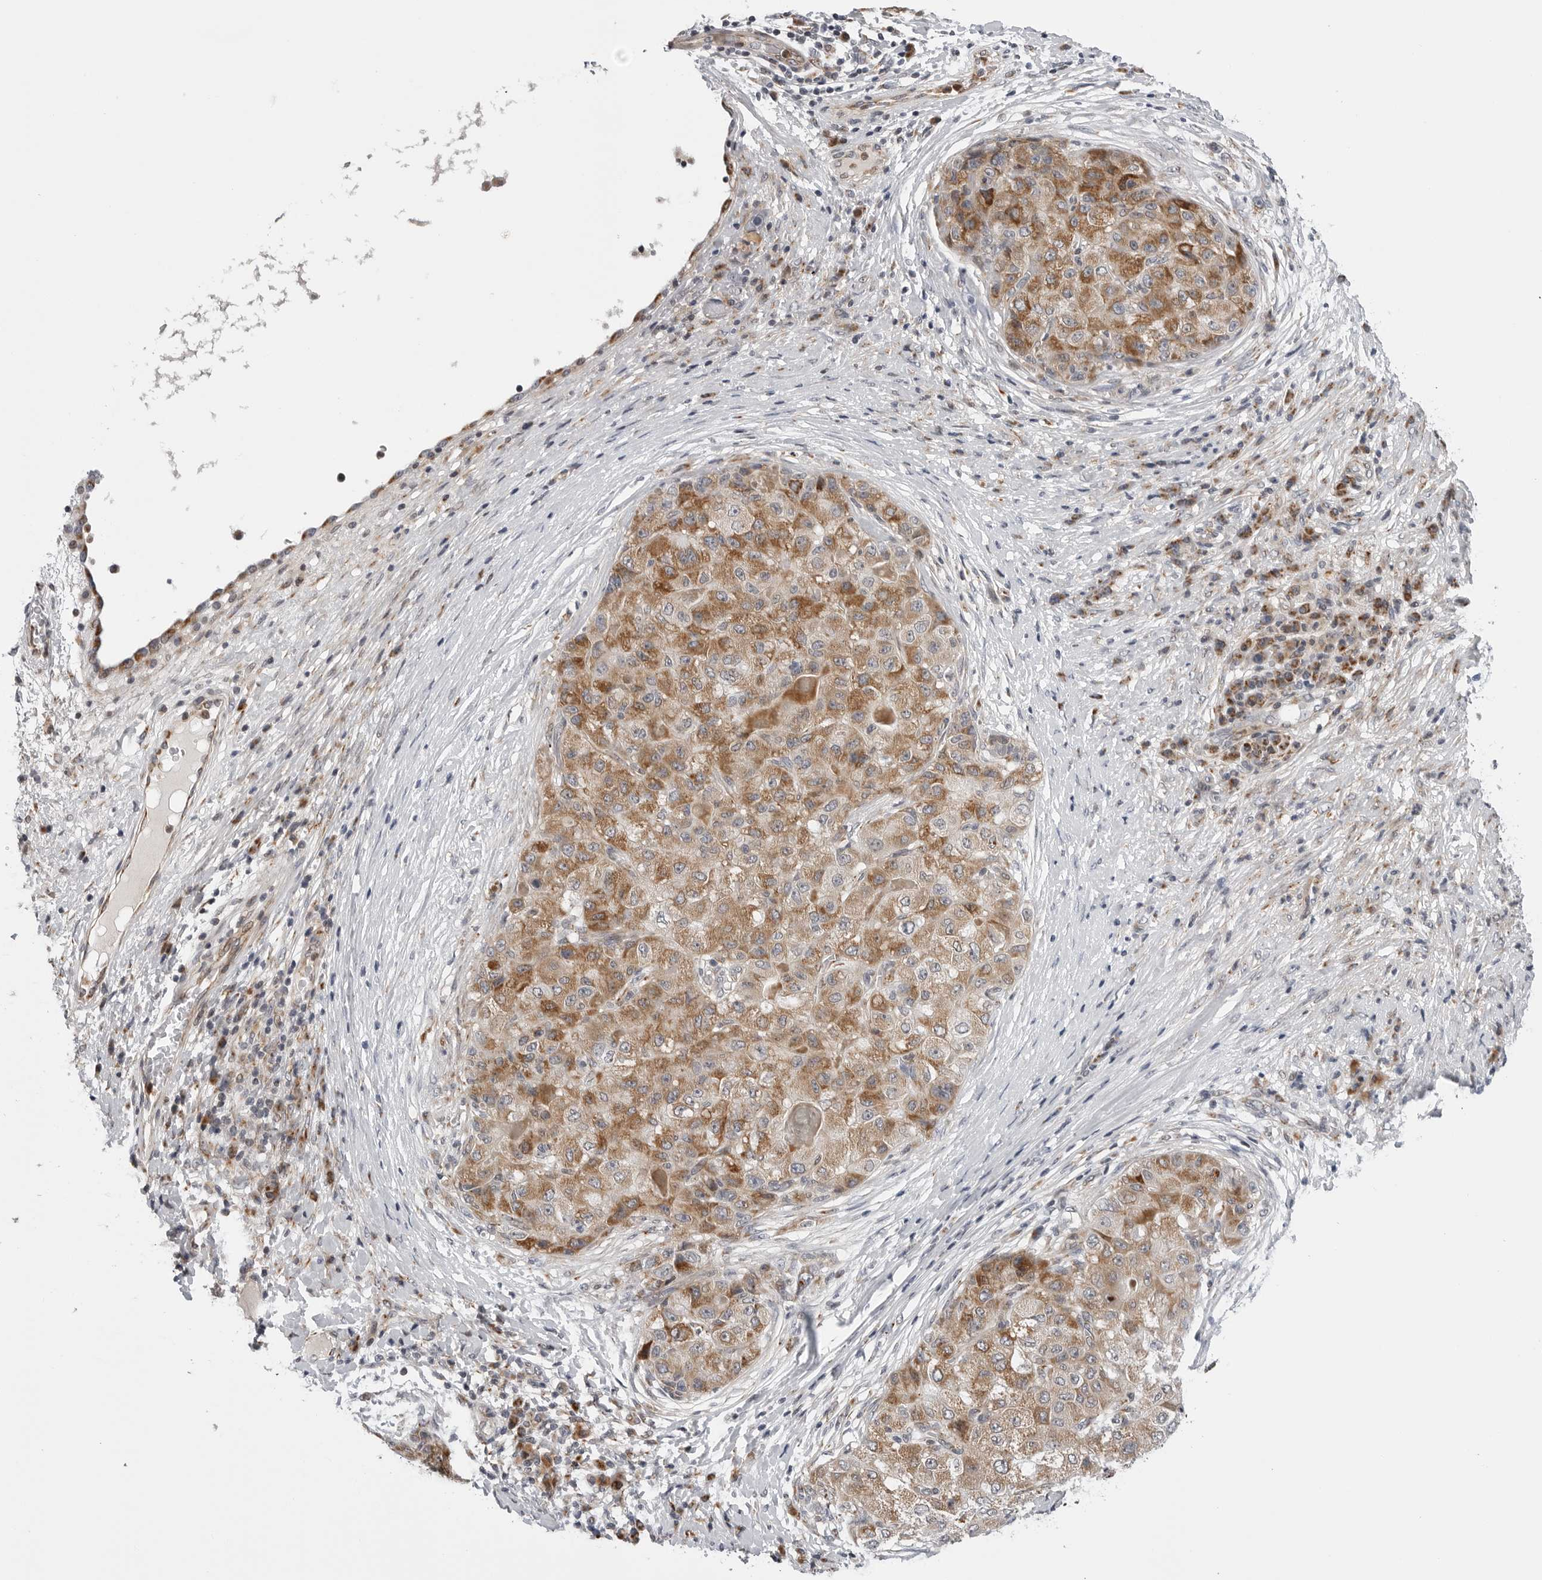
{"staining": {"intensity": "moderate", "quantity": ">75%", "location": "cytoplasmic/membranous"}, "tissue": "liver cancer", "cell_type": "Tumor cells", "image_type": "cancer", "snomed": [{"axis": "morphology", "description": "Carcinoma, Hepatocellular, NOS"}, {"axis": "topography", "description": "Liver"}], "caption": "Tumor cells show medium levels of moderate cytoplasmic/membranous positivity in about >75% of cells in human liver cancer (hepatocellular carcinoma).", "gene": "CDK20", "patient": {"sex": "male", "age": 80}}